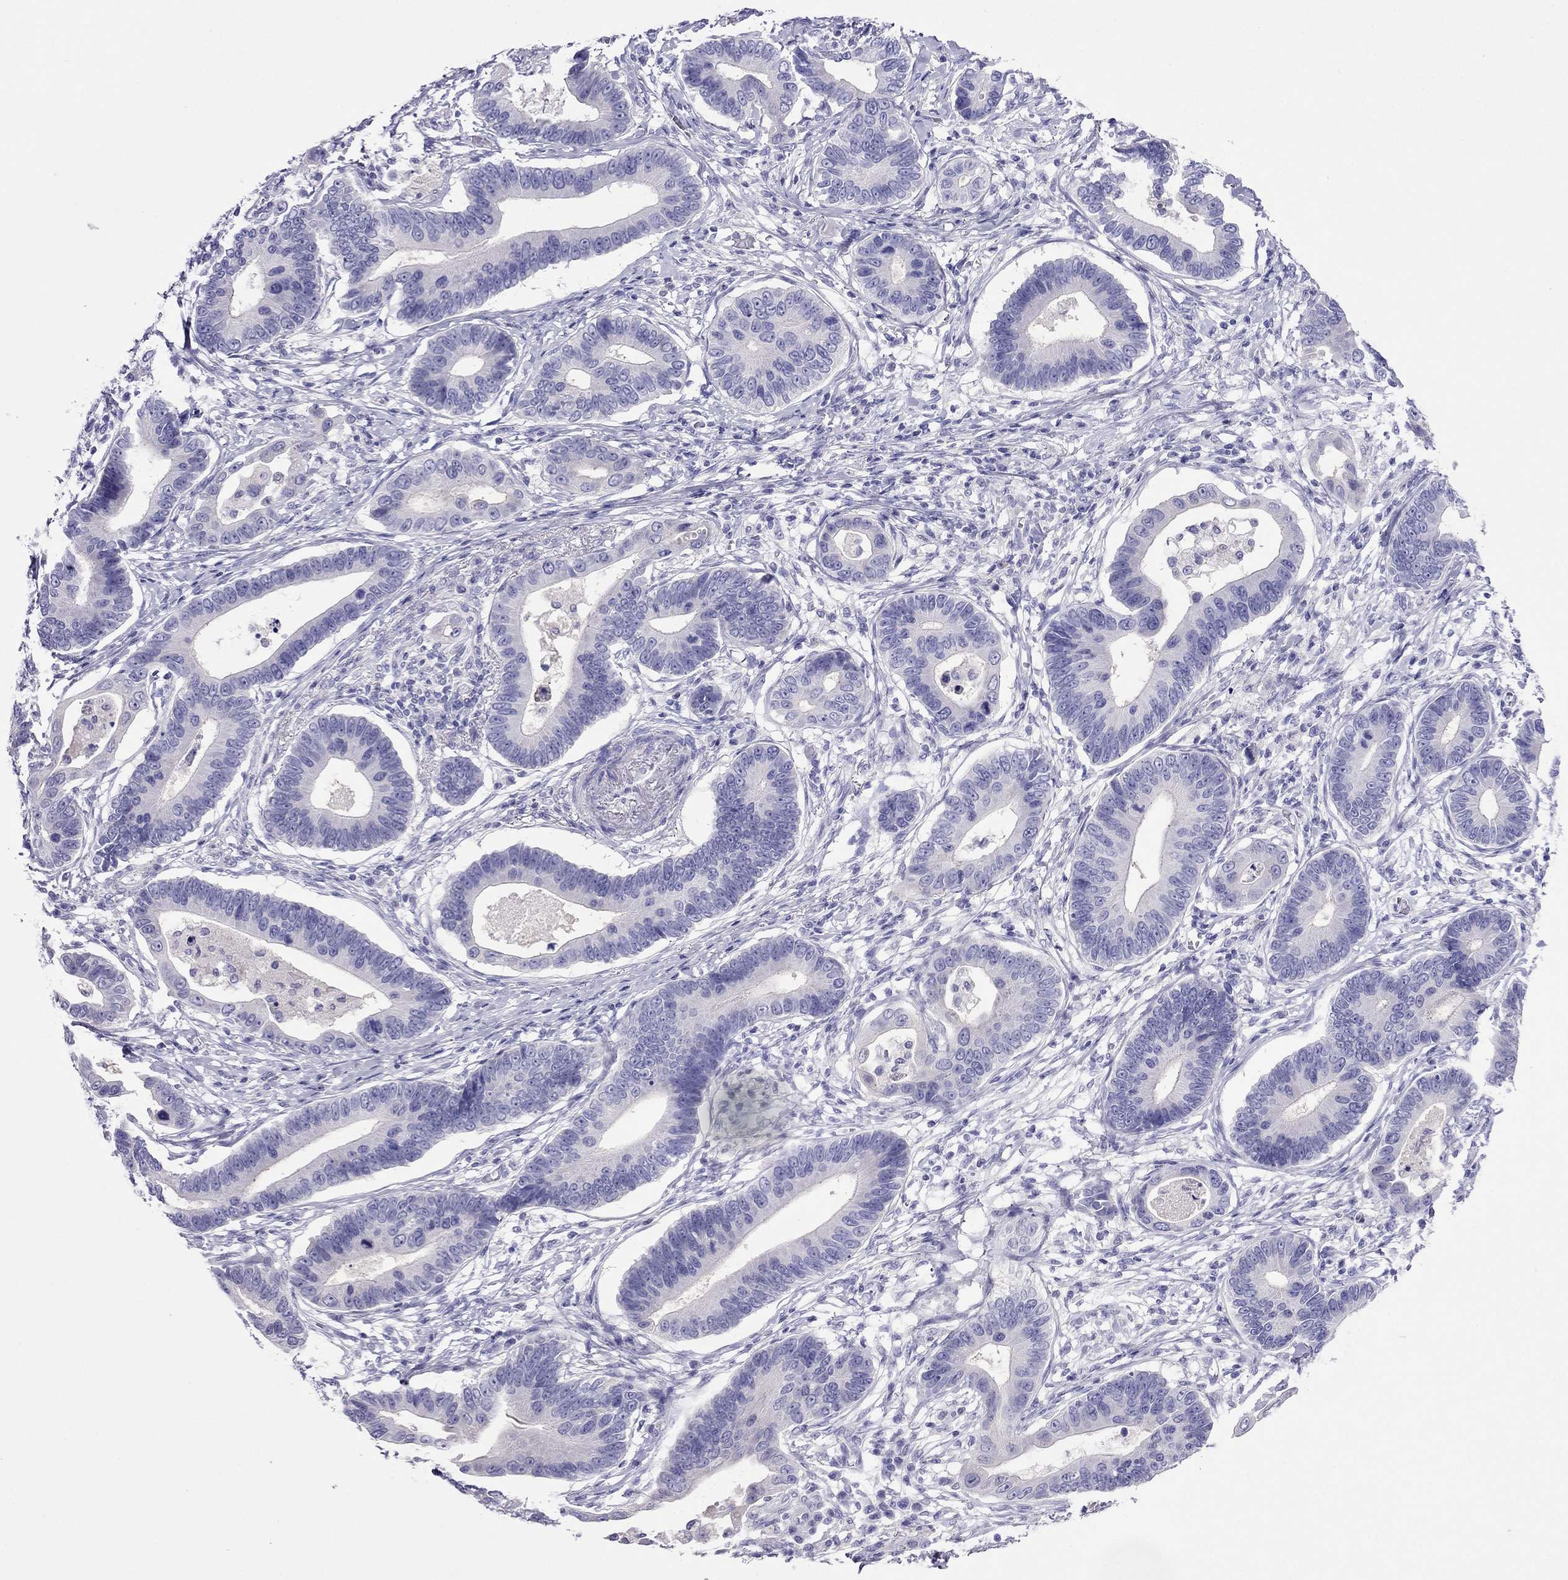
{"staining": {"intensity": "negative", "quantity": "none", "location": "none"}, "tissue": "stomach cancer", "cell_type": "Tumor cells", "image_type": "cancer", "snomed": [{"axis": "morphology", "description": "Adenocarcinoma, NOS"}, {"axis": "topography", "description": "Stomach"}], "caption": "This is an IHC histopathology image of adenocarcinoma (stomach). There is no positivity in tumor cells.", "gene": "PCDHA6", "patient": {"sex": "male", "age": 84}}